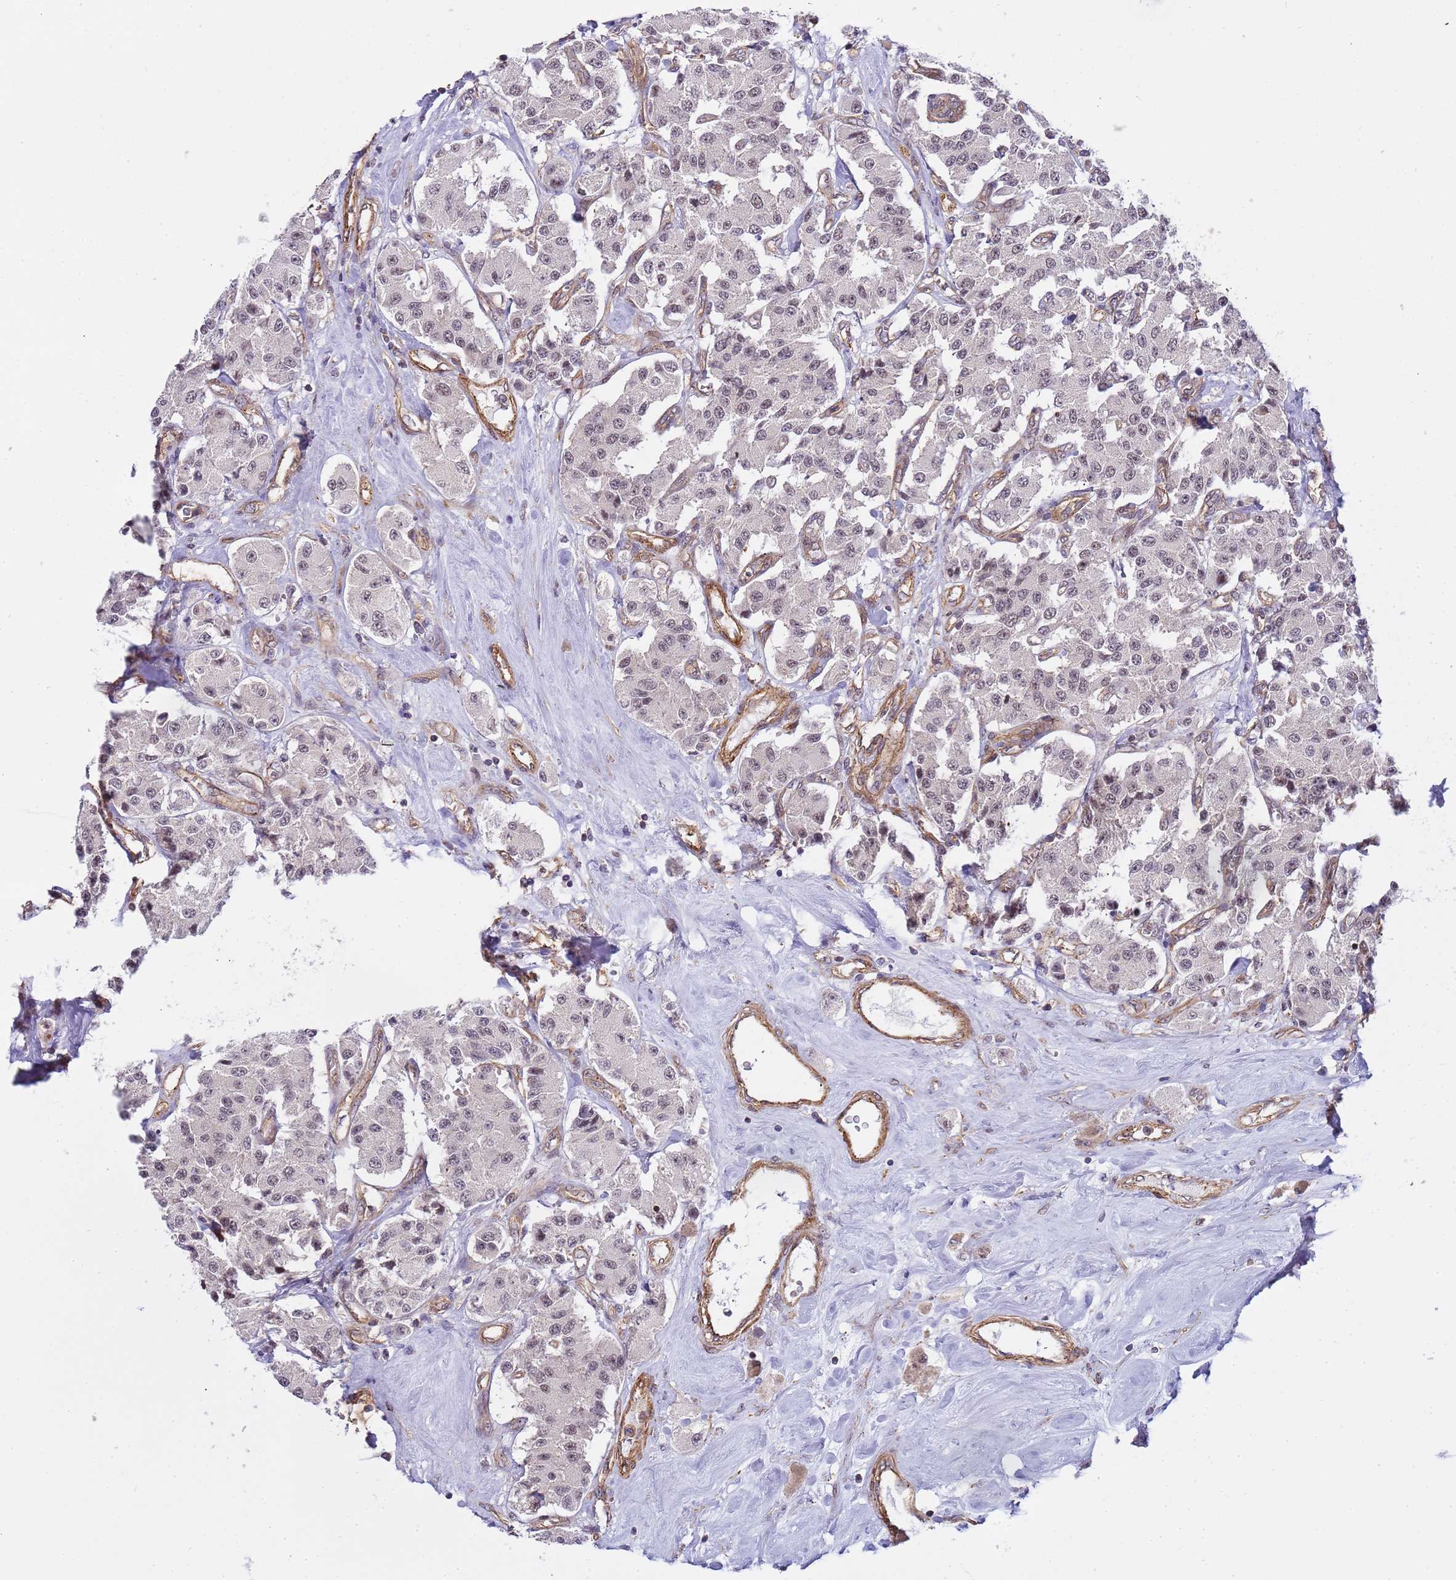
{"staining": {"intensity": "weak", "quantity": "<25%", "location": "nuclear"}, "tissue": "carcinoid", "cell_type": "Tumor cells", "image_type": "cancer", "snomed": [{"axis": "morphology", "description": "Carcinoid, malignant, NOS"}, {"axis": "topography", "description": "Pancreas"}], "caption": "Immunohistochemistry (IHC) histopathology image of neoplastic tissue: carcinoid stained with DAB (3,3'-diaminobenzidine) exhibits no significant protein expression in tumor cells.", "gene": "EMC2", "patient": {"sex": "male", "age": 41}}